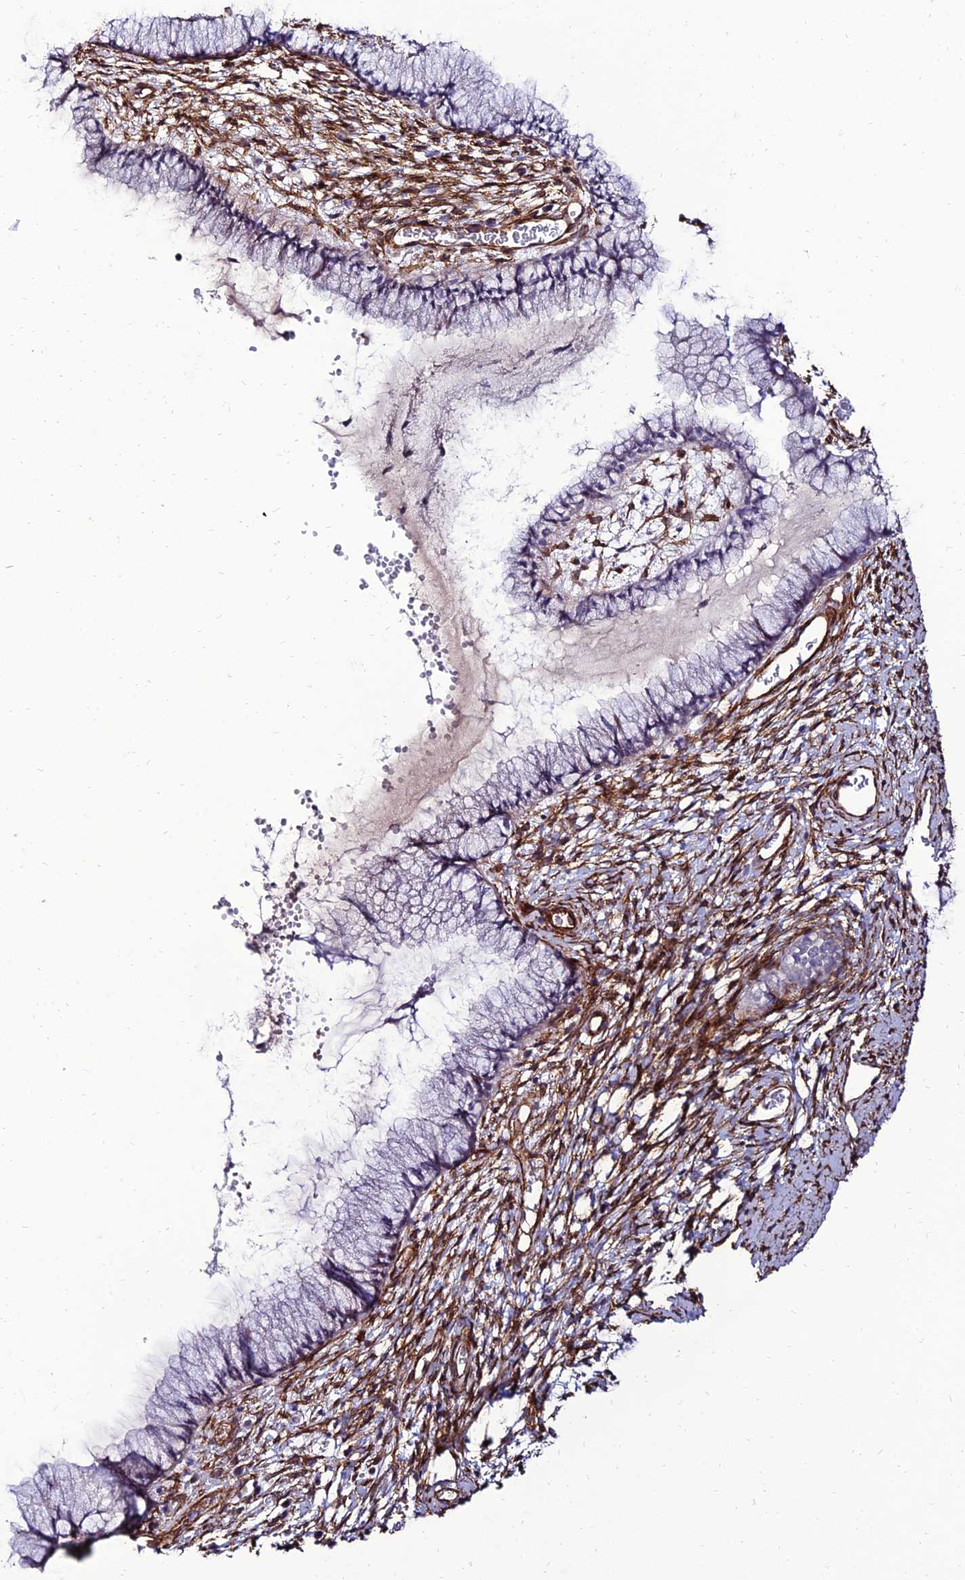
{"staining": {"intensity": "negative", "quantity": "none", "location": "none"}, "tissue": "cervix", "cell_type": "Glandular cells", "image_type": "normal", "snomed": [{"axis": "morphology", "description": "Normal tissue, NOS"}, {"axis": "topography", "description": "Cervix"}], "caption": "Immunohistochemistry (IHC) histopathology image of unremarkable cervix: cervix stained with DAB displays no significant protein staining in glandular cells. (Brightfield microscopy of DAB immunohistochemistry (IHC) at high magnification).", "gene": "ALDH3B2", "patient": {"sex": "female", "age": 42}}